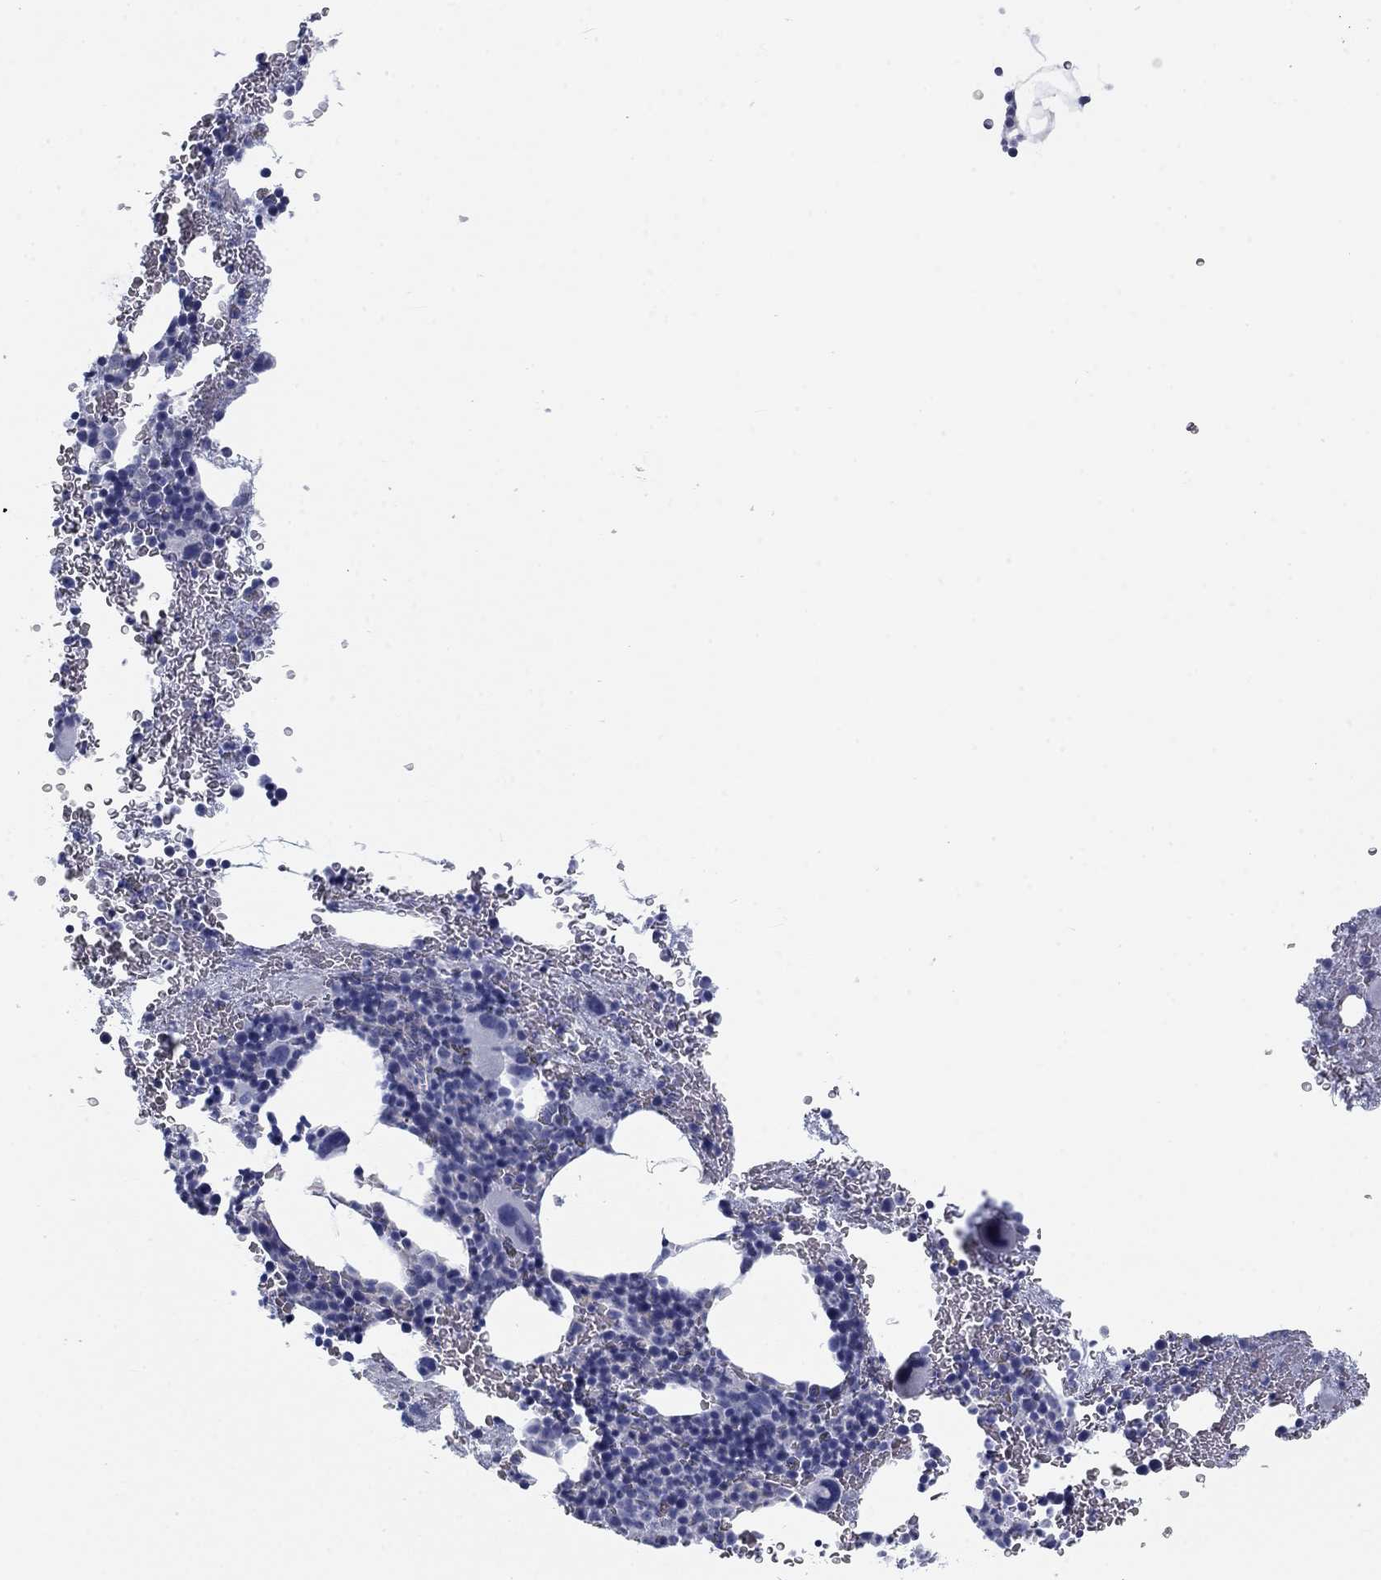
{"staining": {"intensity": "negative", "quantity": "none", "location": "none"}, "tissue": "bone marrow", "cell_type": "Hematopoietic cells", "image_type": "normal", "snomed": [{"axis": "morphology", "description": "Normal tissue, NOS"}, {"axis": "topography", "description": "Bone marrow"}], "caption": "Immunohistochemical staining of normal bone marrow demonstrates no significant positivity in hematopoietic cells. (DAB (3,3'-diaminobenzidine) IHC visualized using brightfield microscopy, high magnification).", "gene": "CALB1", "patient": {"sex": "male", "age": 50}}